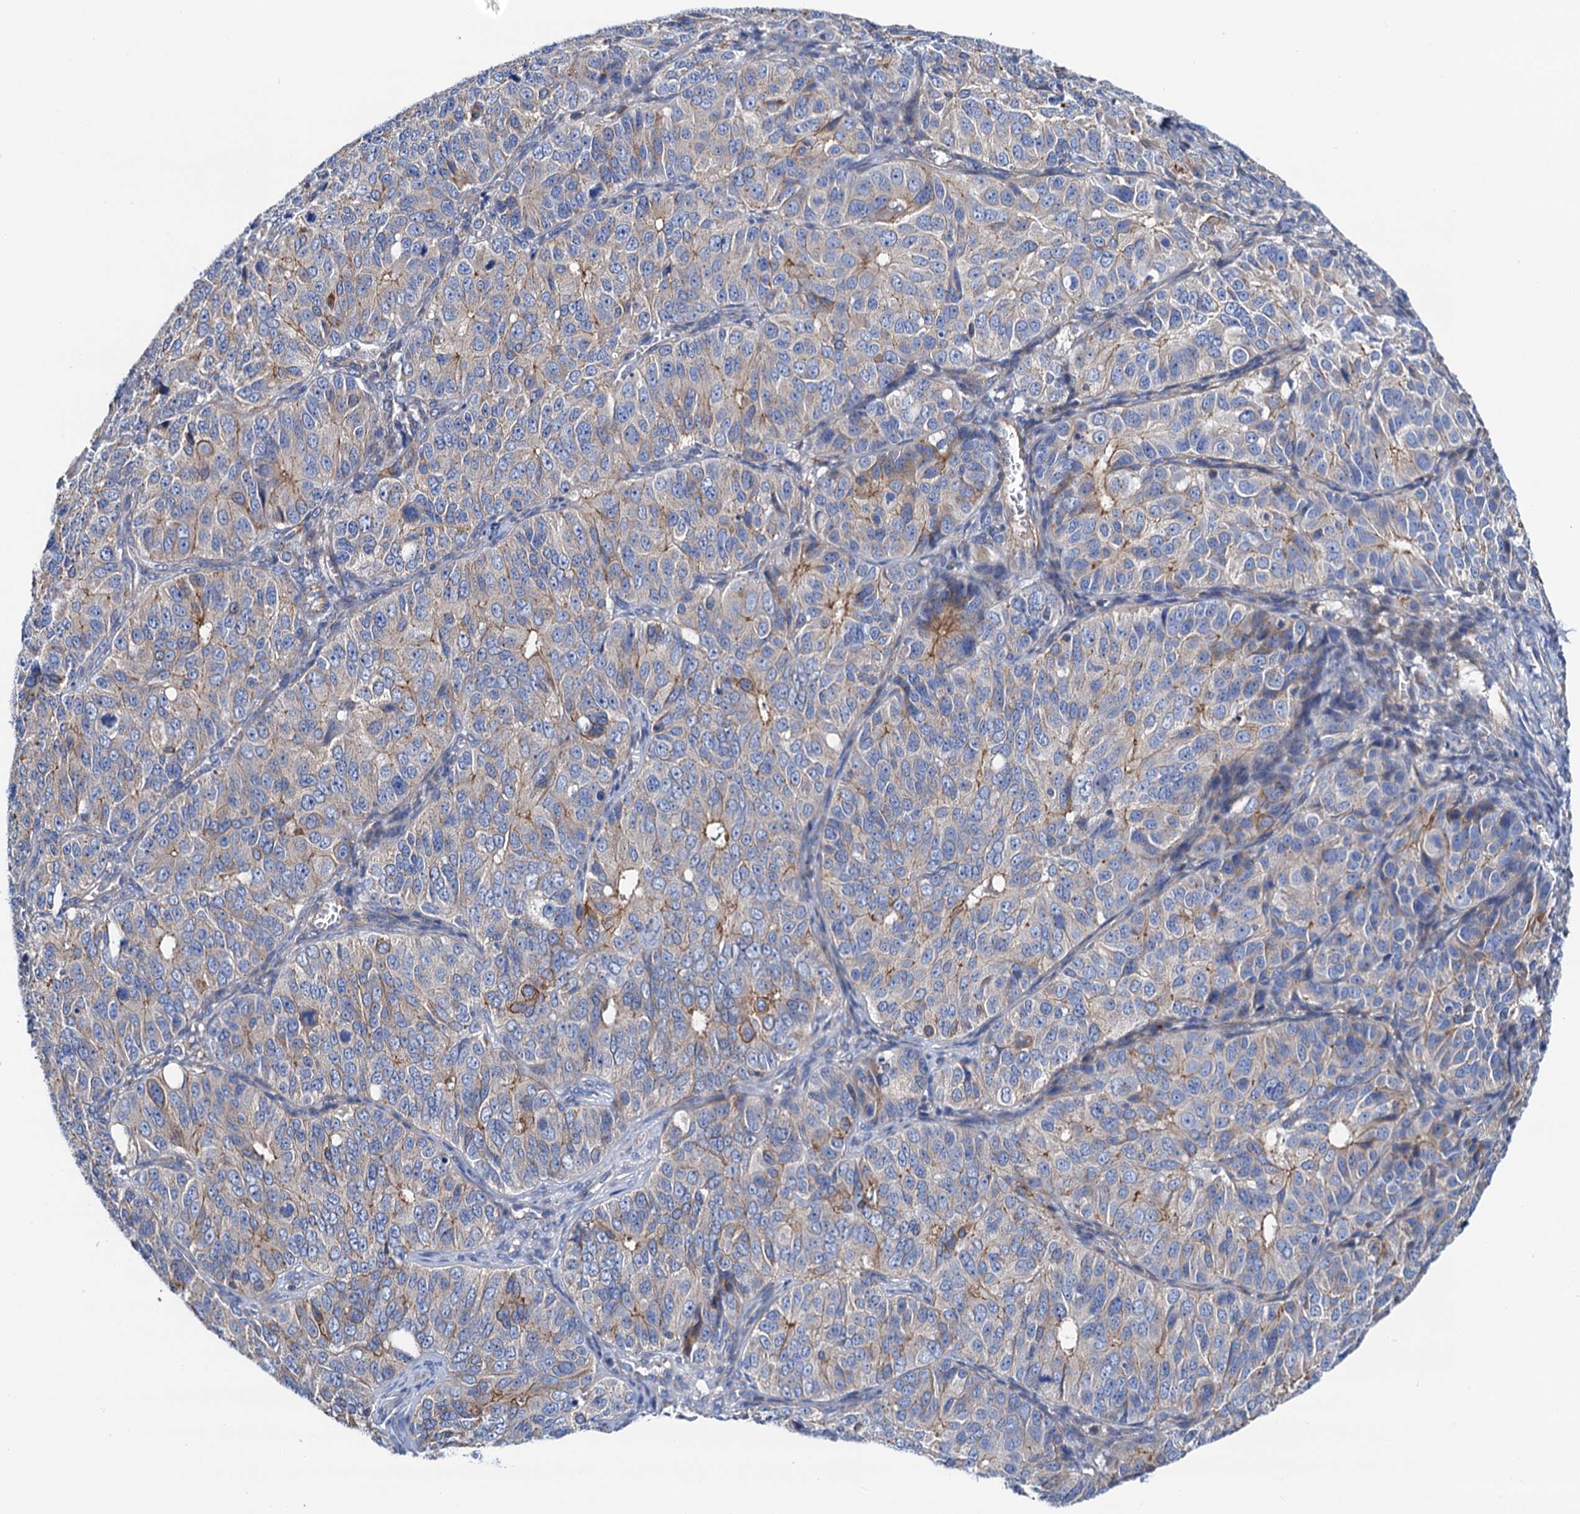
{"staining": {"intensity": "weak", "quantity": "<25%", "location": "cytoplasmic/membranous"}, "tissue": "ovarian cancer", "cell_type": "Tumor cells", "image_type": "cancer", "snomed": [{"axis": "morphology", "description": "Carcinoma, endometroid"}, {"axis": "topography", "description": "Ovary"}], "caption": "Immunohistochemical staining of human ovarian cancer reveals no significant staining in tumor cells.", "gene": "RASSF9", "patient": {"sex": "female", "age": 51}}